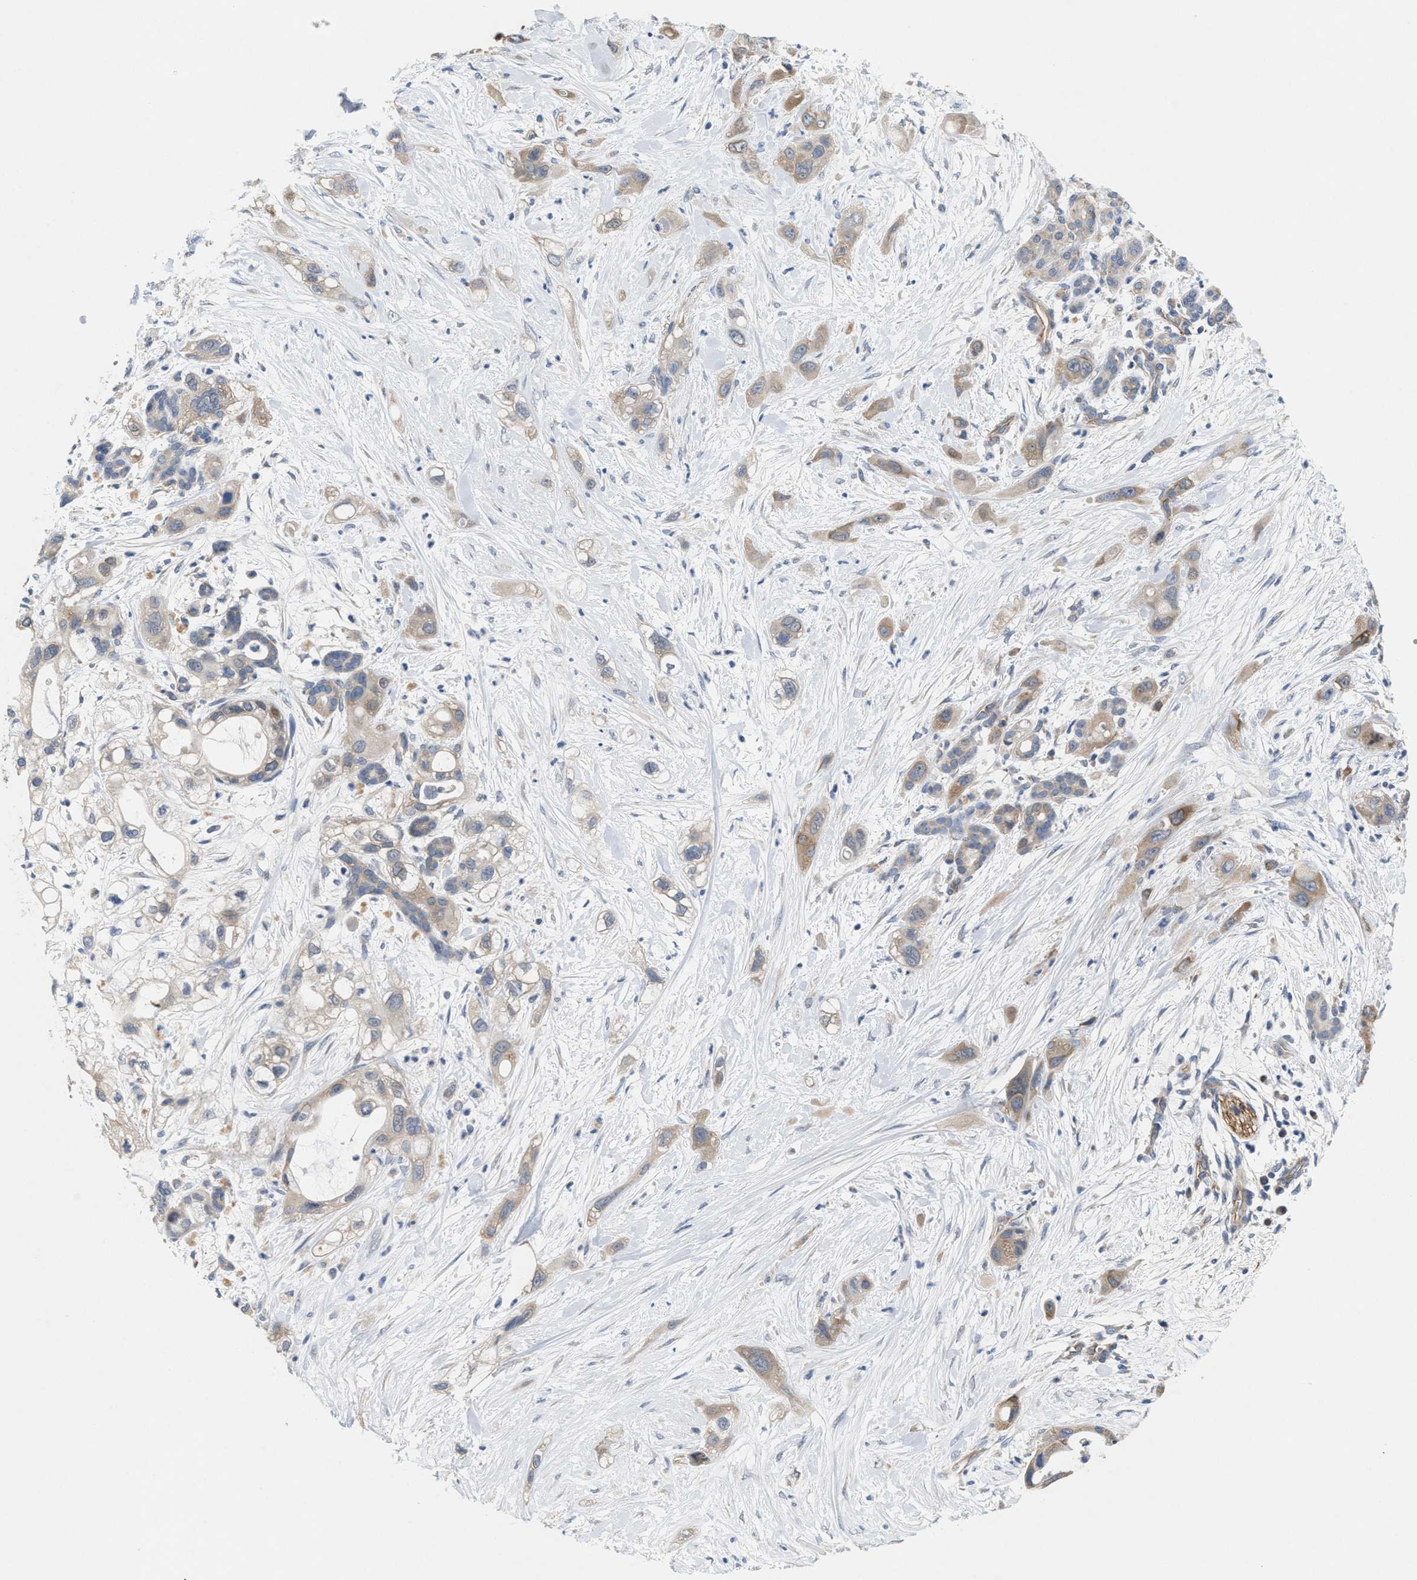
{"staining": {"intensity": "strong", "quantity": "25%-75%", "location": "cytoplasmic/membranous"}, "tissue": "pancreatic cancer", "cell_type": "Tumor cells", "image_type": "cancer", "snomed": [{"axis": "morphology", "description": "Adenocarcinoma, NOS"}, {"axis": "topography", "description": "Pancreas"}], "caption": "This histopathology image reveals immunohistochemistry staining of human pancreatic cancer, with high strong cytoplasmic/membranous expression in approximately 25%-75% of tumor cells.", "gene": "UBAP2", "patient": {"sex": "male", "age": 59}}